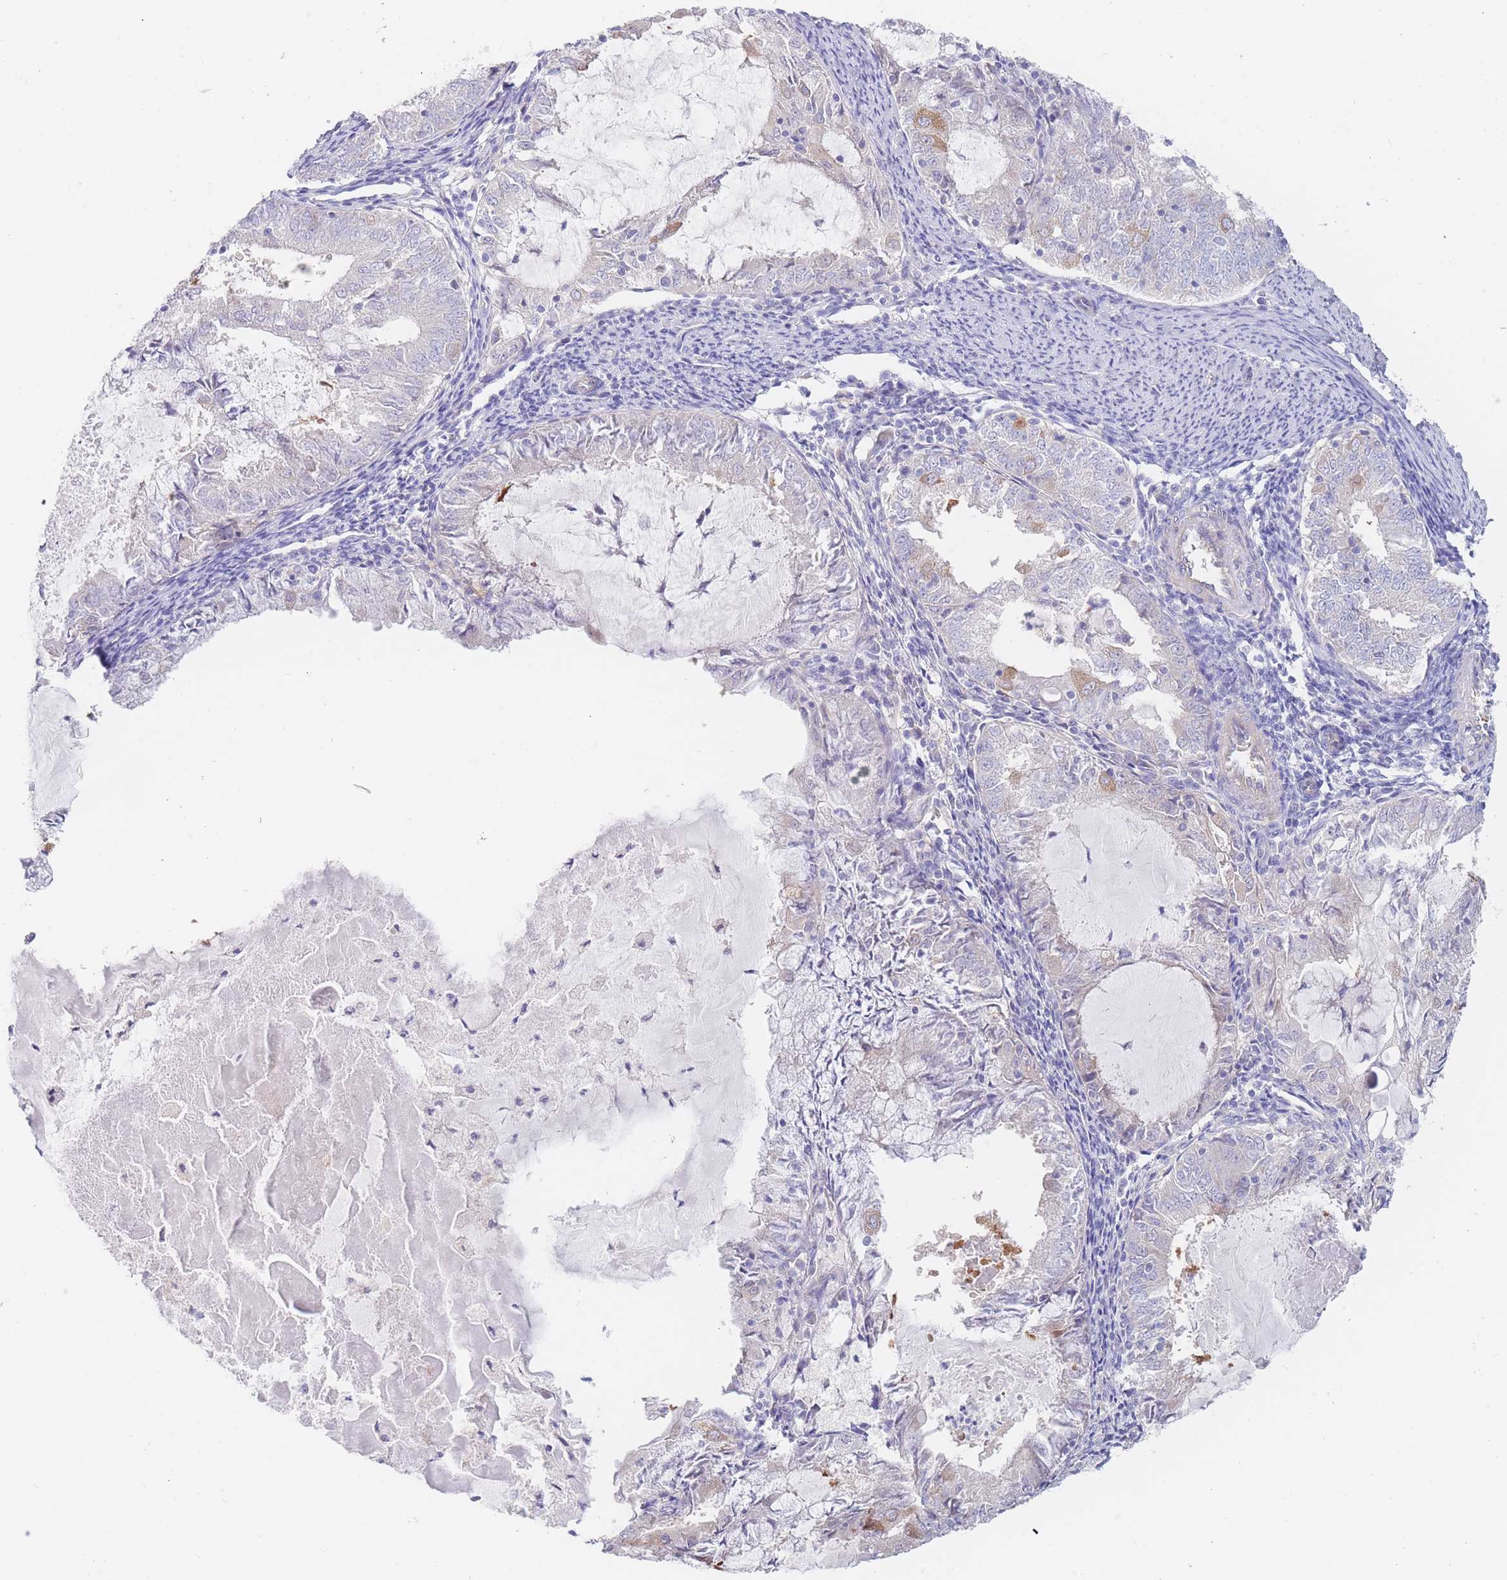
{"staining": {"intensity": "moderate", "quantity": "<25%", "location": "cytoplasmic/membranous"}, "tissue": "endometrial cancer", "cell_type": "Tumor cells", "image_type": "cancer", "snomed": [{"axis": "morphology", "description": "Adenocarcinoma, NOS"}, {"axis": "topography", "description": "Endometrium"}], "caption": "DAB (3,3'-diaminobenzidine) immunohistochemical staining of human endometrial cancer displays moderate cytoplasmic/membranous protein staining in approximately <25% of tumor cells.", "gene": "ZNF281", "patient": {"sex": "female", "age": 57}}